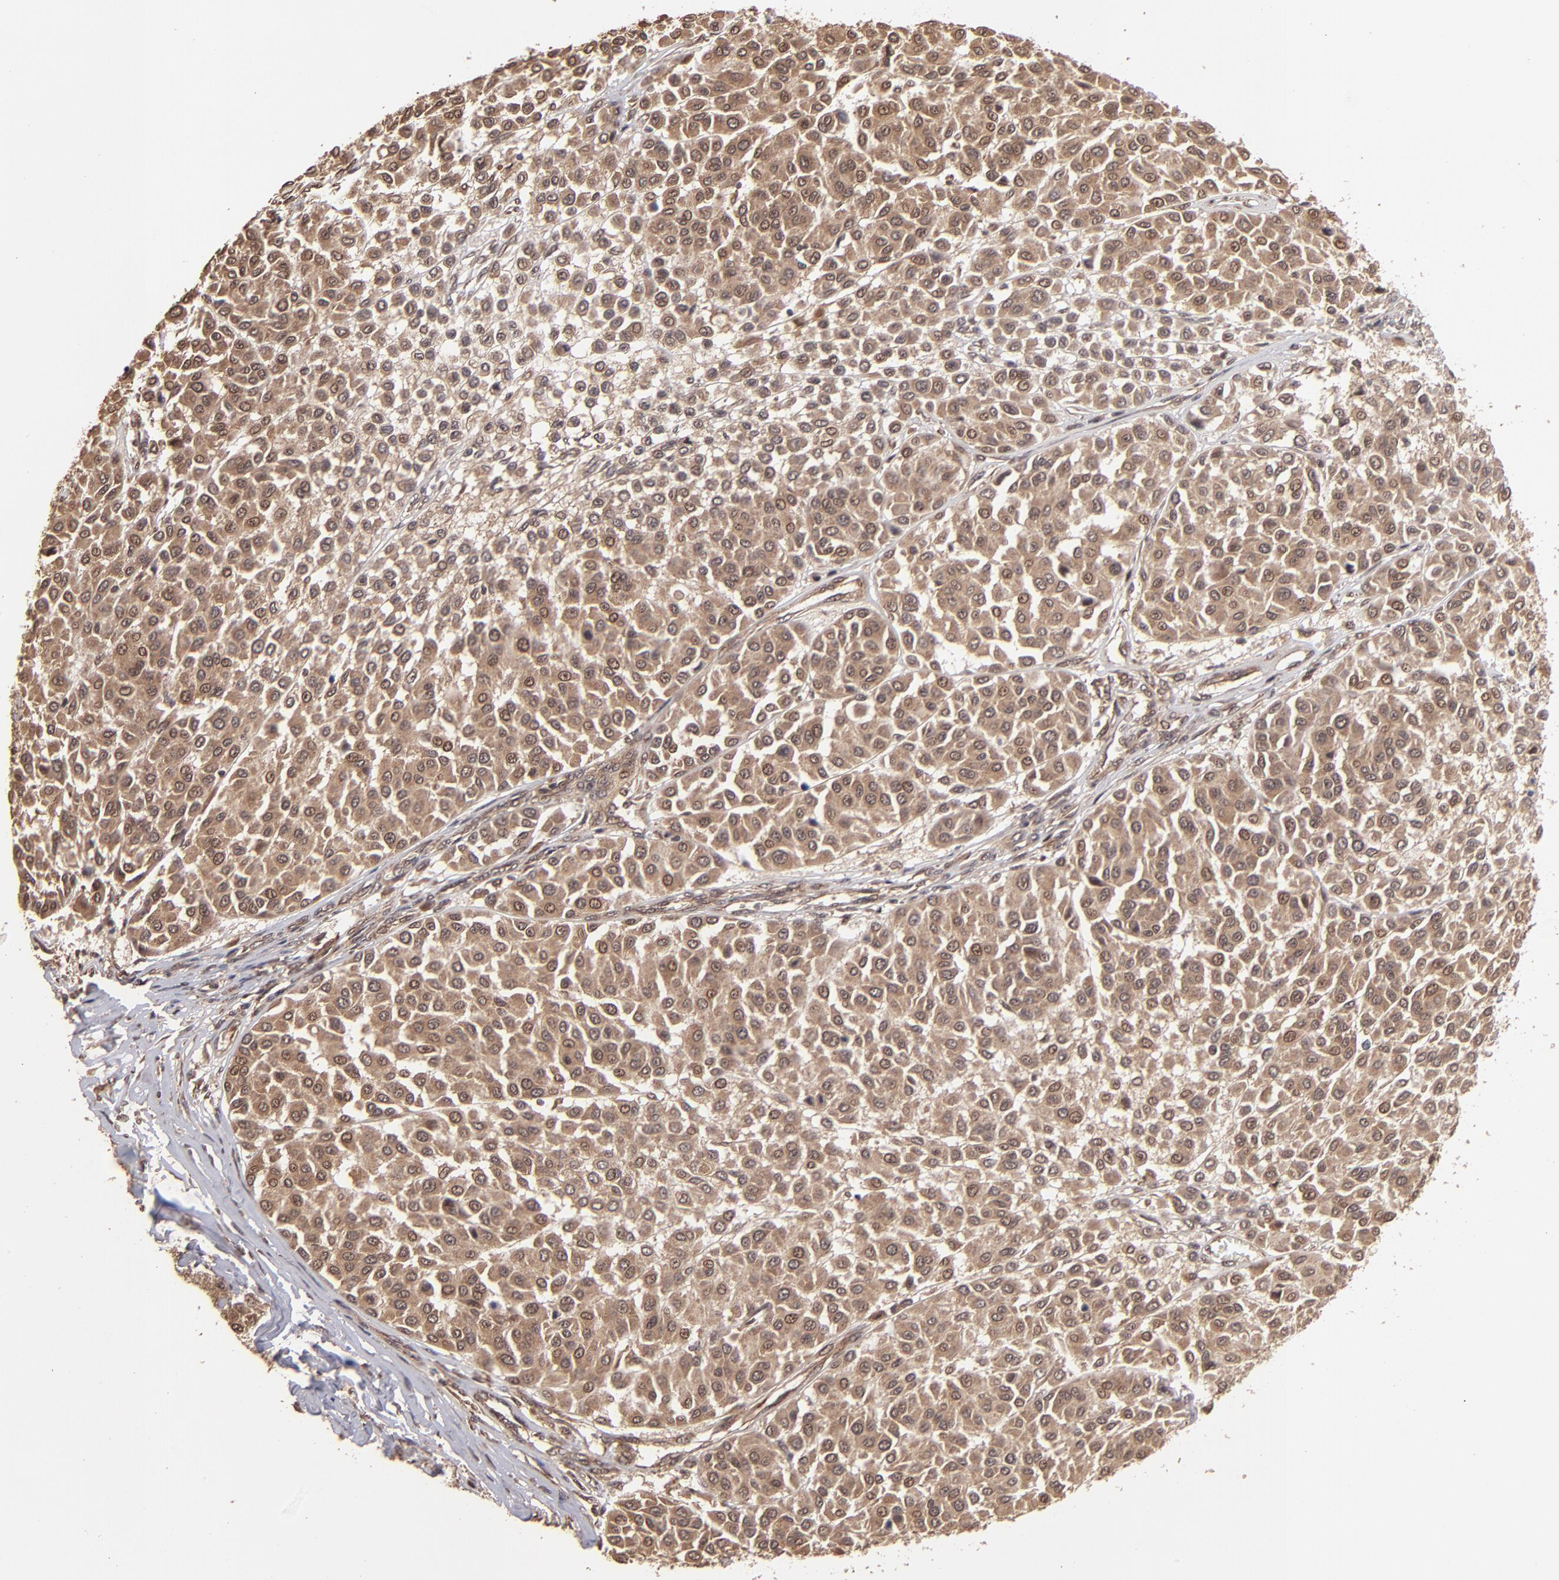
{"staining": {"intensity": "moderate", "quantity": ">75%", "location": "cytoplasmic/membranous"}, "tissue": "melanoma", "cell_type": "Tumor cells", "image_type": "cancer", "snomed": [{"axis": "morphology", "description": "Malignant melanoma, Metastatic site"}, {"axis": "topography", "description": "Soft tissue"}], "caption": "There is medium levels of moderate cytoplasmic/membranous positivity in tumor cells of malignant melanoma (metastatic site), as demonstrated by immunohistochemical staining (brown color).", "gene": "NFE2L2", "patient": {"sex": "male", "age": 41}}